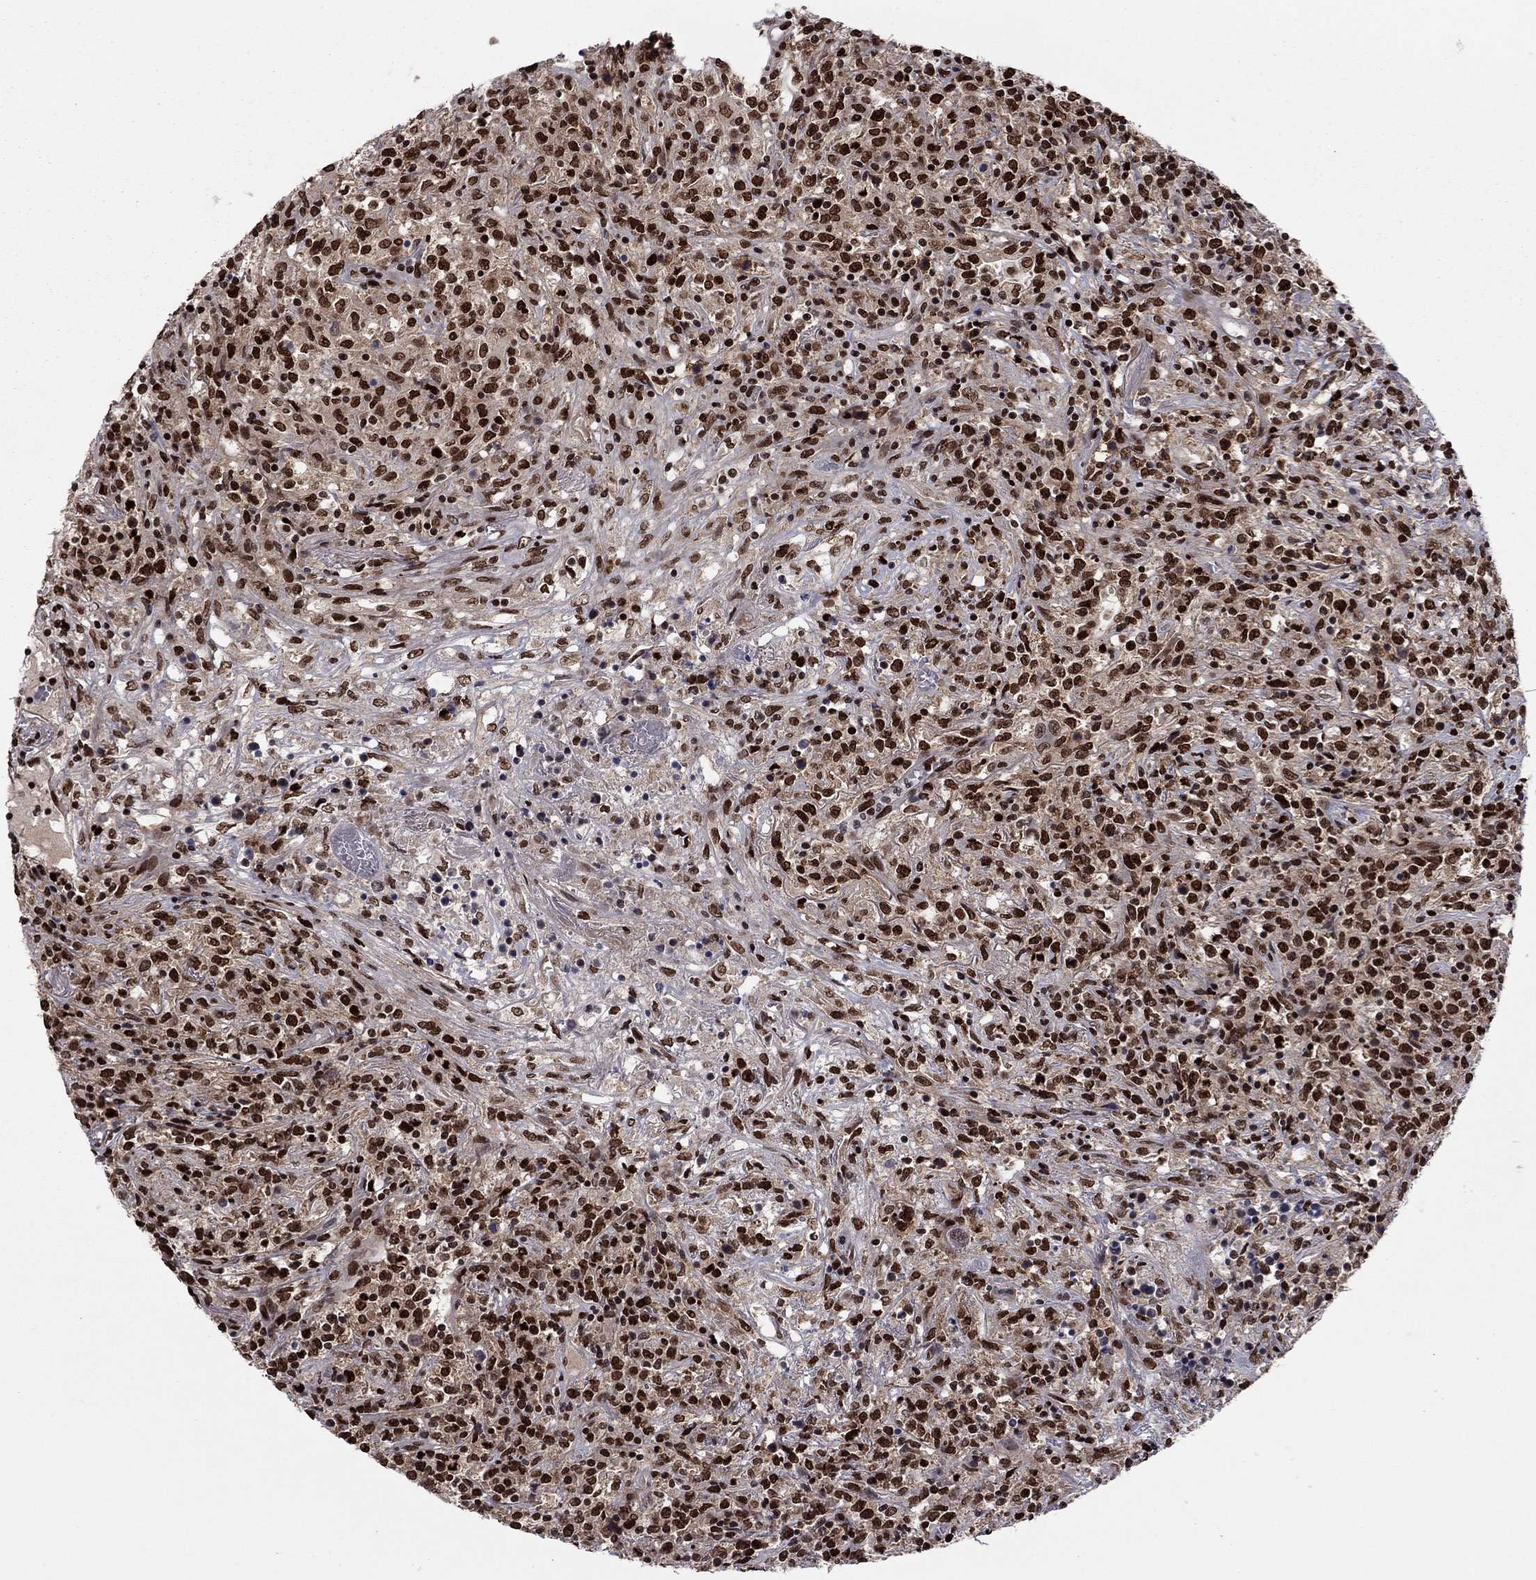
{"staining": {"intensity": "strong", "quantity": ">75%", "location": "nuclear"}, "tissue": "lymphoma", "cell_type": "Tumor cells", "image_type": "cancer", "snomed": [{"axis": "morphology", "description": "Malignant lymphoma, non-Hodgkin's type, High grade"}, {"axis": "topography", "description": "Lung"}], "caption": "An image of lymphoma stained for a protein exhibits strong nuclear brown staining in tumor cells. The staining is performed using DAB brown chromogen to label protein expression. The nuclei are counter-stained blue using hematoxylin.", "gene": "USP54", "patient": {"sex": "male", "age": 79}}